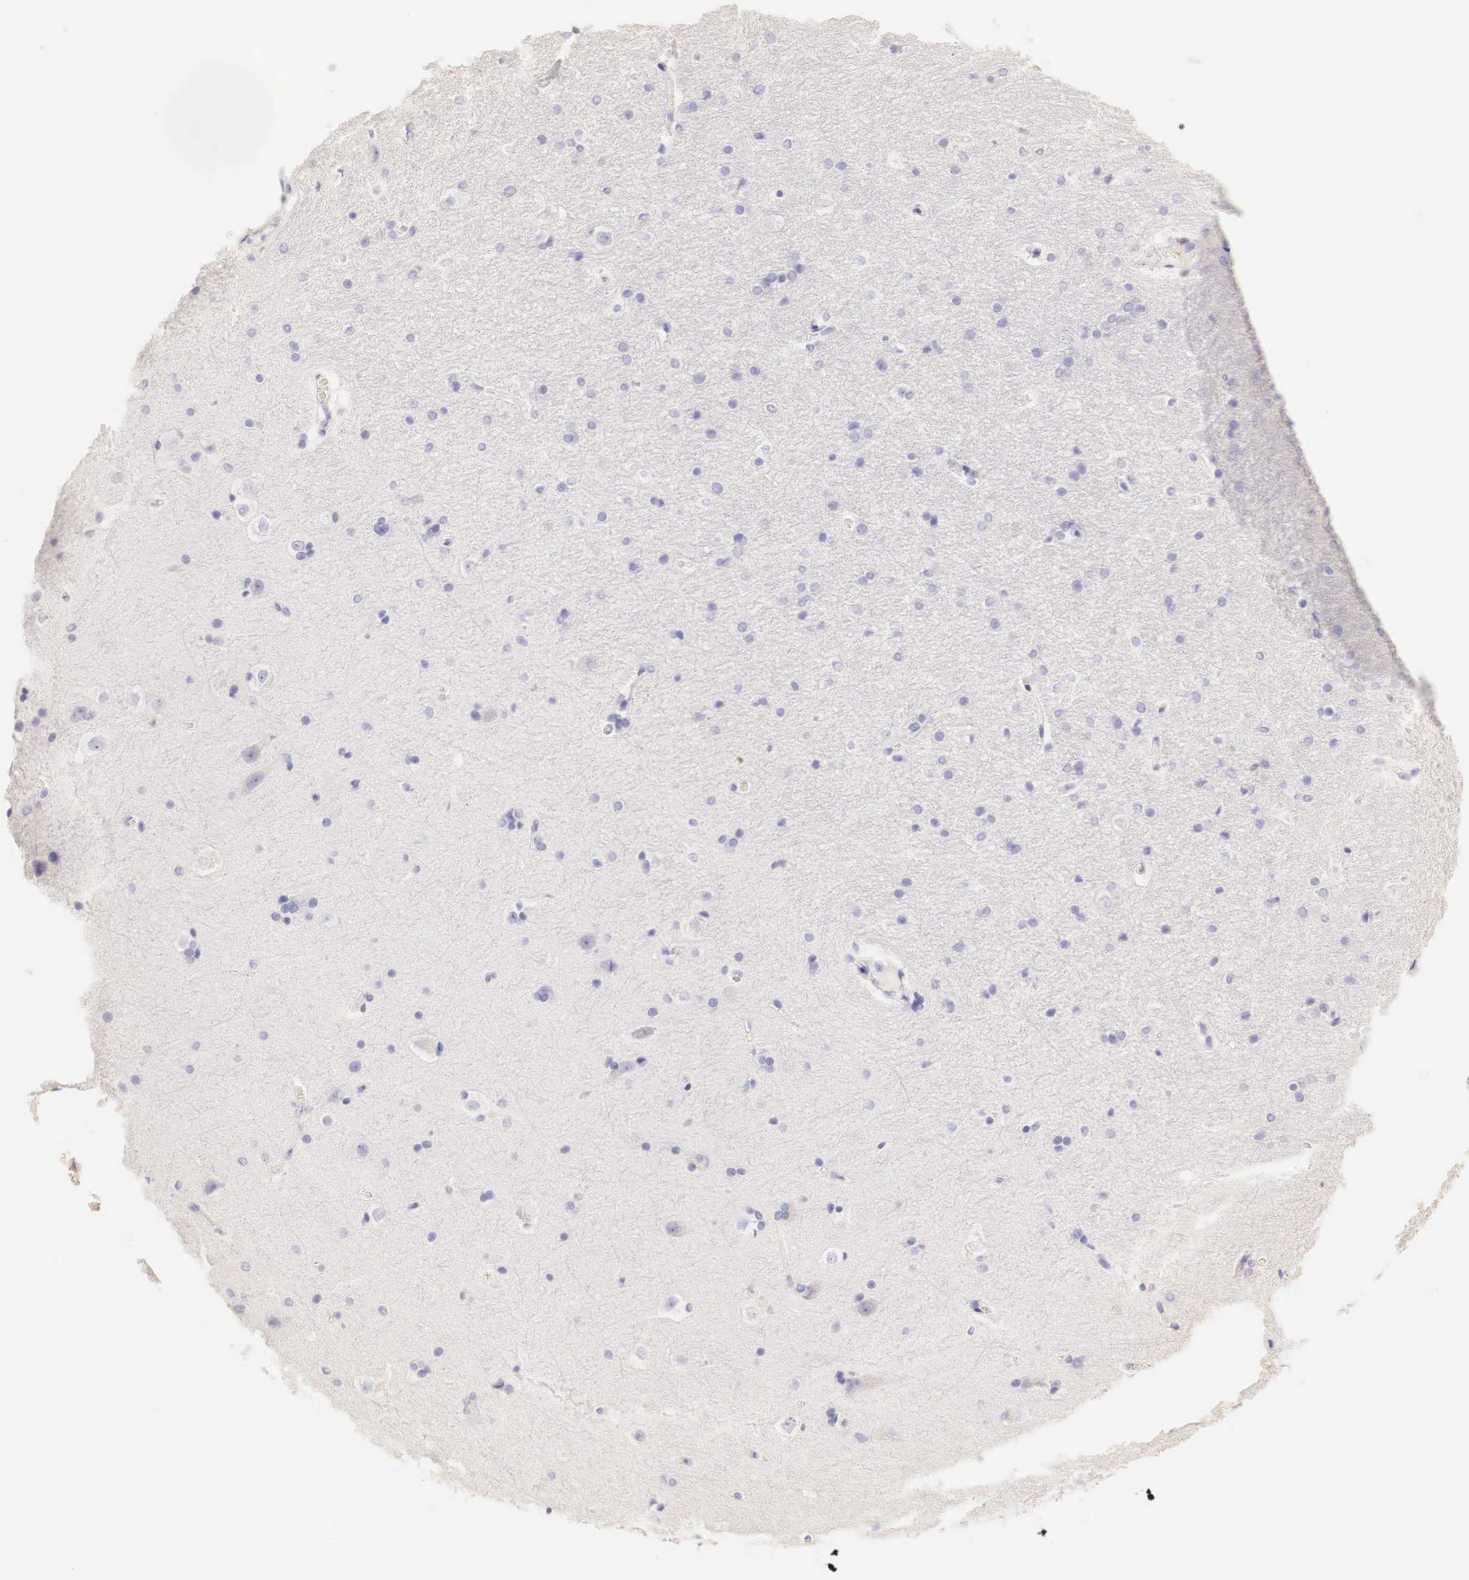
{"staining": {"intensity": "negative", "quantity": "none", "location": "none"}, "tissue": "hippocampus", "cell_type": "Glial cells", "image_type": "normal", "snomed": [{"axis": "morphology", "description": "Normal tissue, NOS"}, {"axis": "topography", "description": "Hippocampus"}], "caption": "Glial cells are negative for protein expression in normal human hippocampus. The staining was performed using DAB (3,3'-diaminobenzidine) to visualize the protein expression in brown, while the nuclei were stained in blue with hematoxylin (Magnification: 20x).", "gene": "ERBB2", "patient": {"sex": "female", "age": 19}}